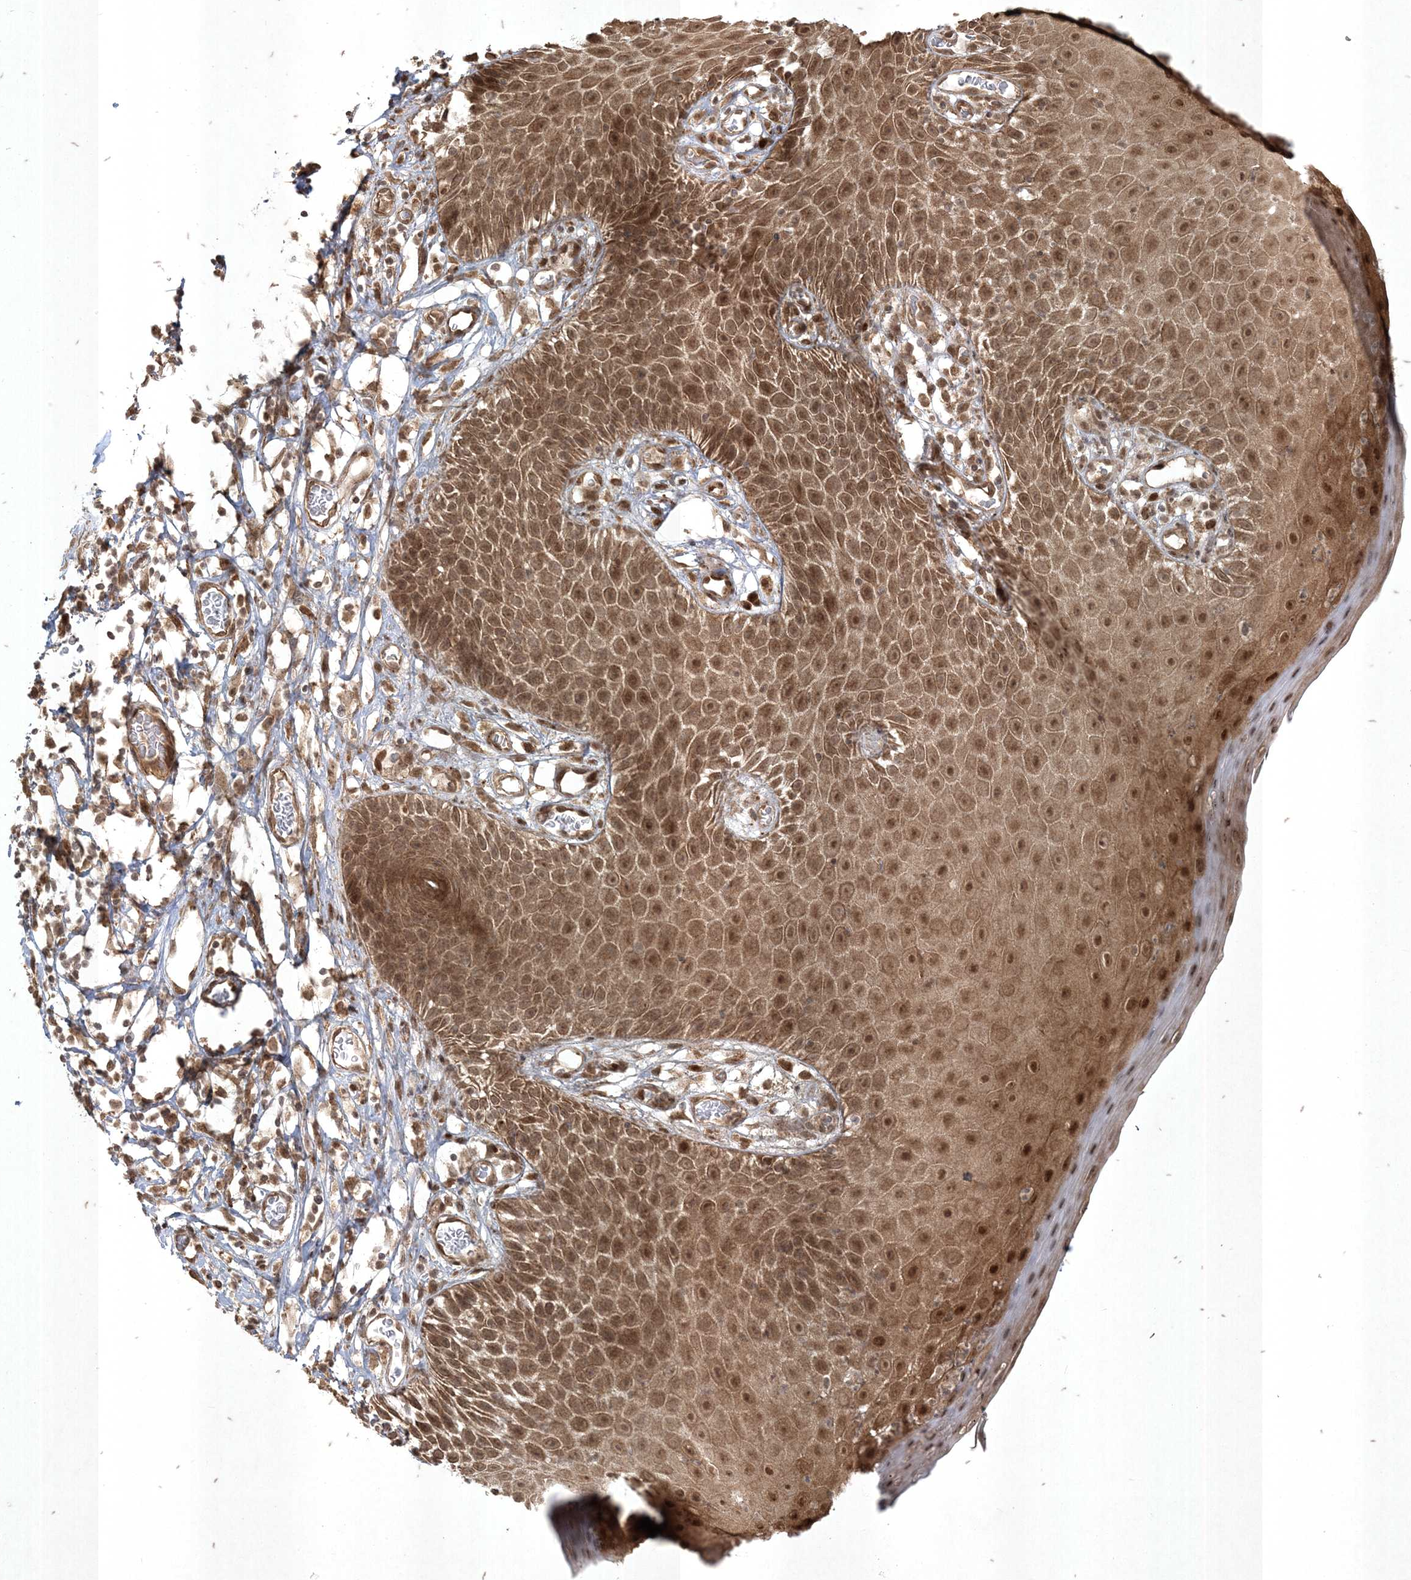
{"staining": {"intensity": "moderate", "quantity": ">75%", "location": "cytoplasmic/membranous,nuclear"}, "tissue": "skin", "cell_type": "Epidermal cells", "image_type": "normal", "snomed": [{"axis": "morphology", "description": "Normal tissue, NOS"}, {"axis": "topography", "description": "Vulva"}], "caption": "Immunohistochemical staining of normal skin demonstrates moderate cytoplasmic/membranous,nuclear protein positivity in about >75% of epidermal cells.", "gene": "RRAS", "patient": {"sex": "female", "age": 68}}